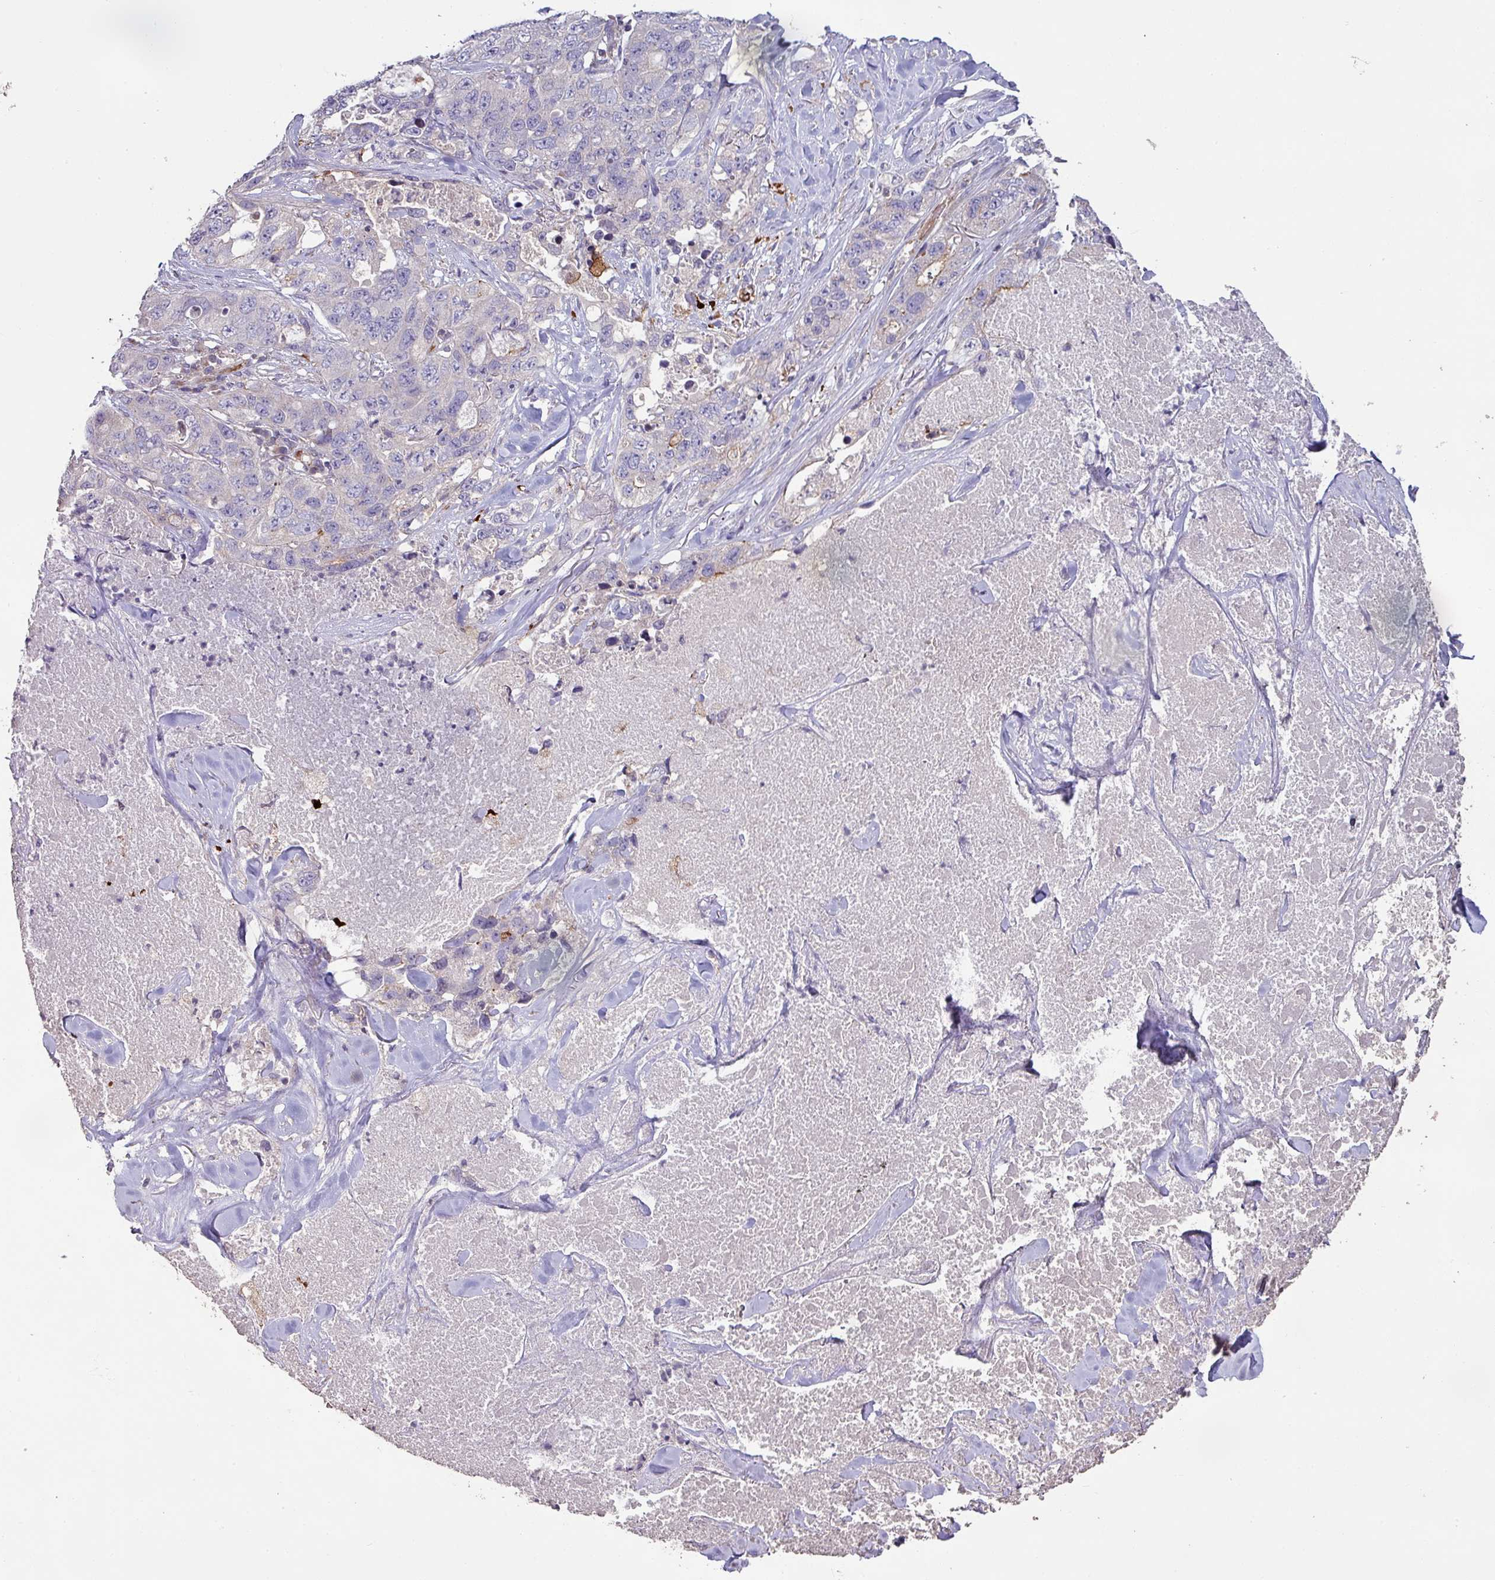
{"staining": {"intensity": "negative", "quantity": "none", "location": "none"}, "tissue": "lung cancer", "cell_type": "Tumor cells", "image_type": "cancer", "snomed": [{"axis": "morphology", "description": "Adenocarcinoma, NOS"}, {"axis": "topography", "description": "Lung"}], "caption": "This is a photomicrograph of immunohistochemistry staining of adenocarcinoma (lung), which shows no expression in tumor cells.", "gene": "RPL23A", "patient": {"sex": "female", "age": 51}}